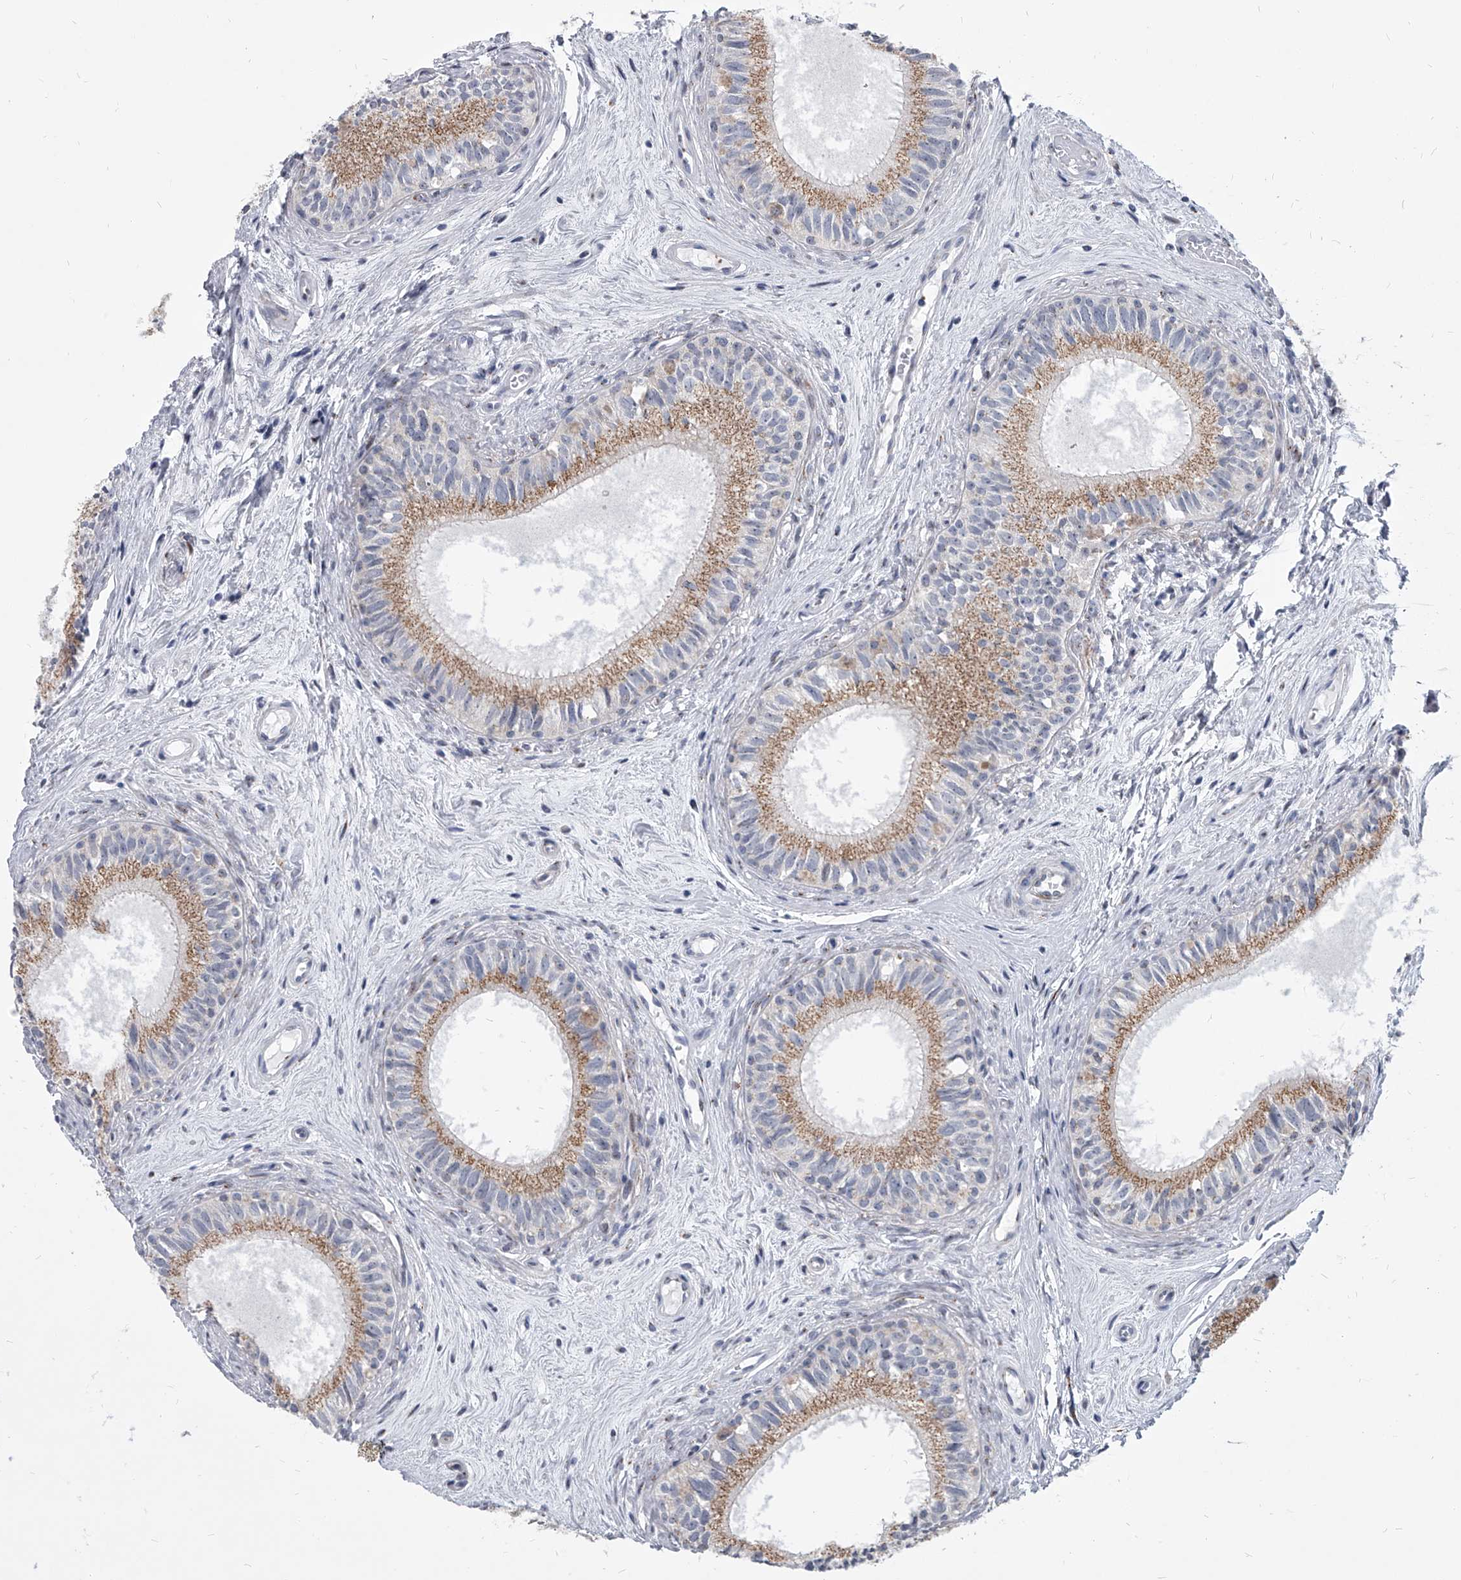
{"staining": {"intensity": "moderate", "quantity": ">75%", "location": "cytoplasmic/membranous"}, "tissue": "epididymis", "cell_type": "Glandular cells", "image_type": "normal", "snomed": [{"axis": "morphology", "description": "Normal tissue, NOS"}, {"axis": "topography", "description": "Epididymis"}], "caption": "Human epididymis stained for a protein (brown) shows moderate cytoplasmic/membranous positive expression in about >75% of glandular cells.", "gene": "EVA1C", "patient": {"sex": "male", "age": 71}}